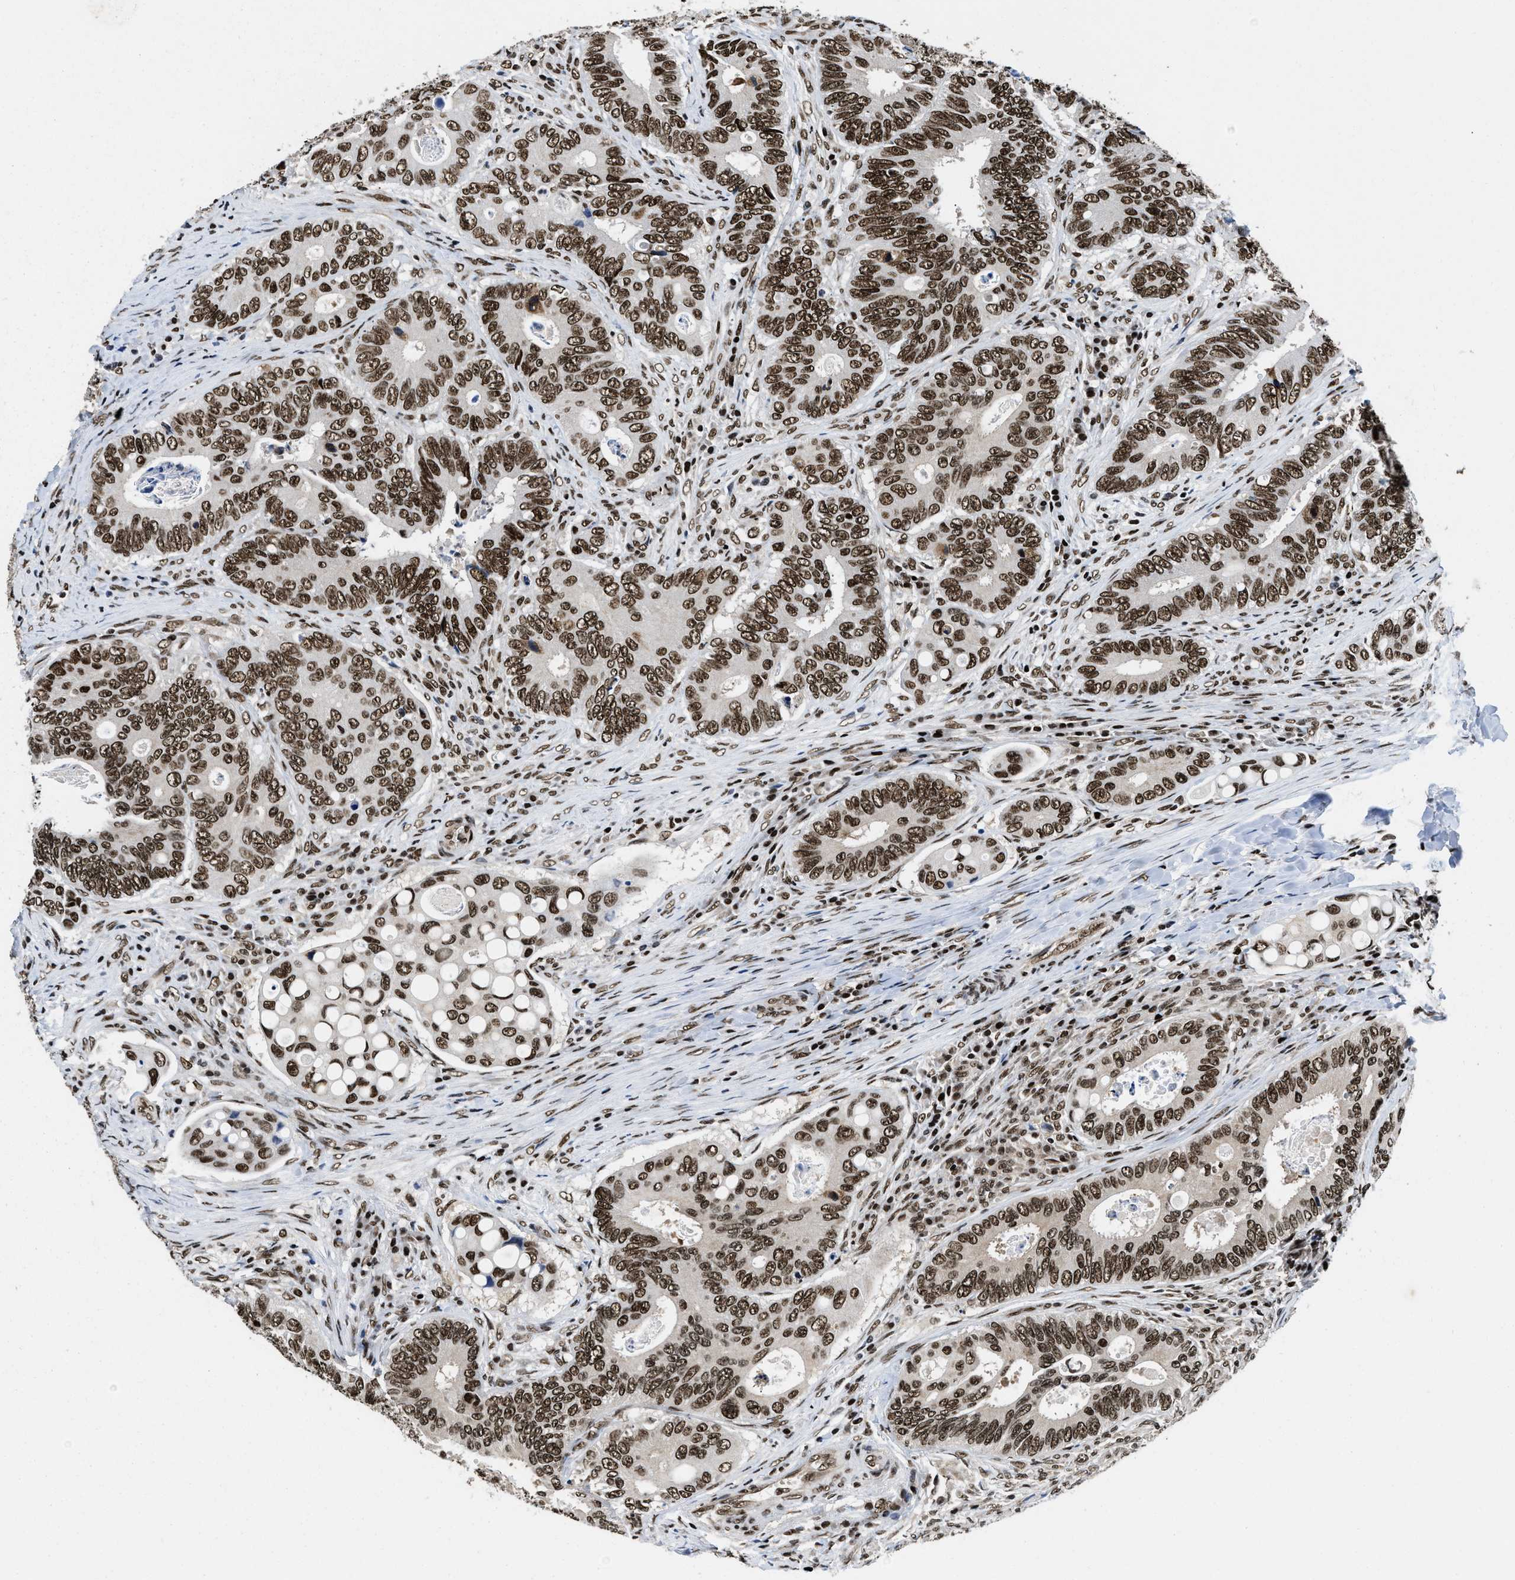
{"staining": {"intensity": "strong", "quantity": ">75%", "location": "nuclear"}, "tissue": "colorectal cancer", "cell_type": "Tumor cells", "image_type": "cancer", "snomed": [{"axis": "morphology", "description": "Inflammation, NOS"}, {"axis": "morphology", "description": "Adenocarcinoma, NOS"}, {"axis": "topography", "description": "Colon"}], "caption": "Immunohistochemical staining of human colorectal adenocarcinoma demonstrates strong nuclear protein expression in approximately >75% of tumor cells.", "gene": "SAFB", "patient": {"sex": "male", "age": 72}}